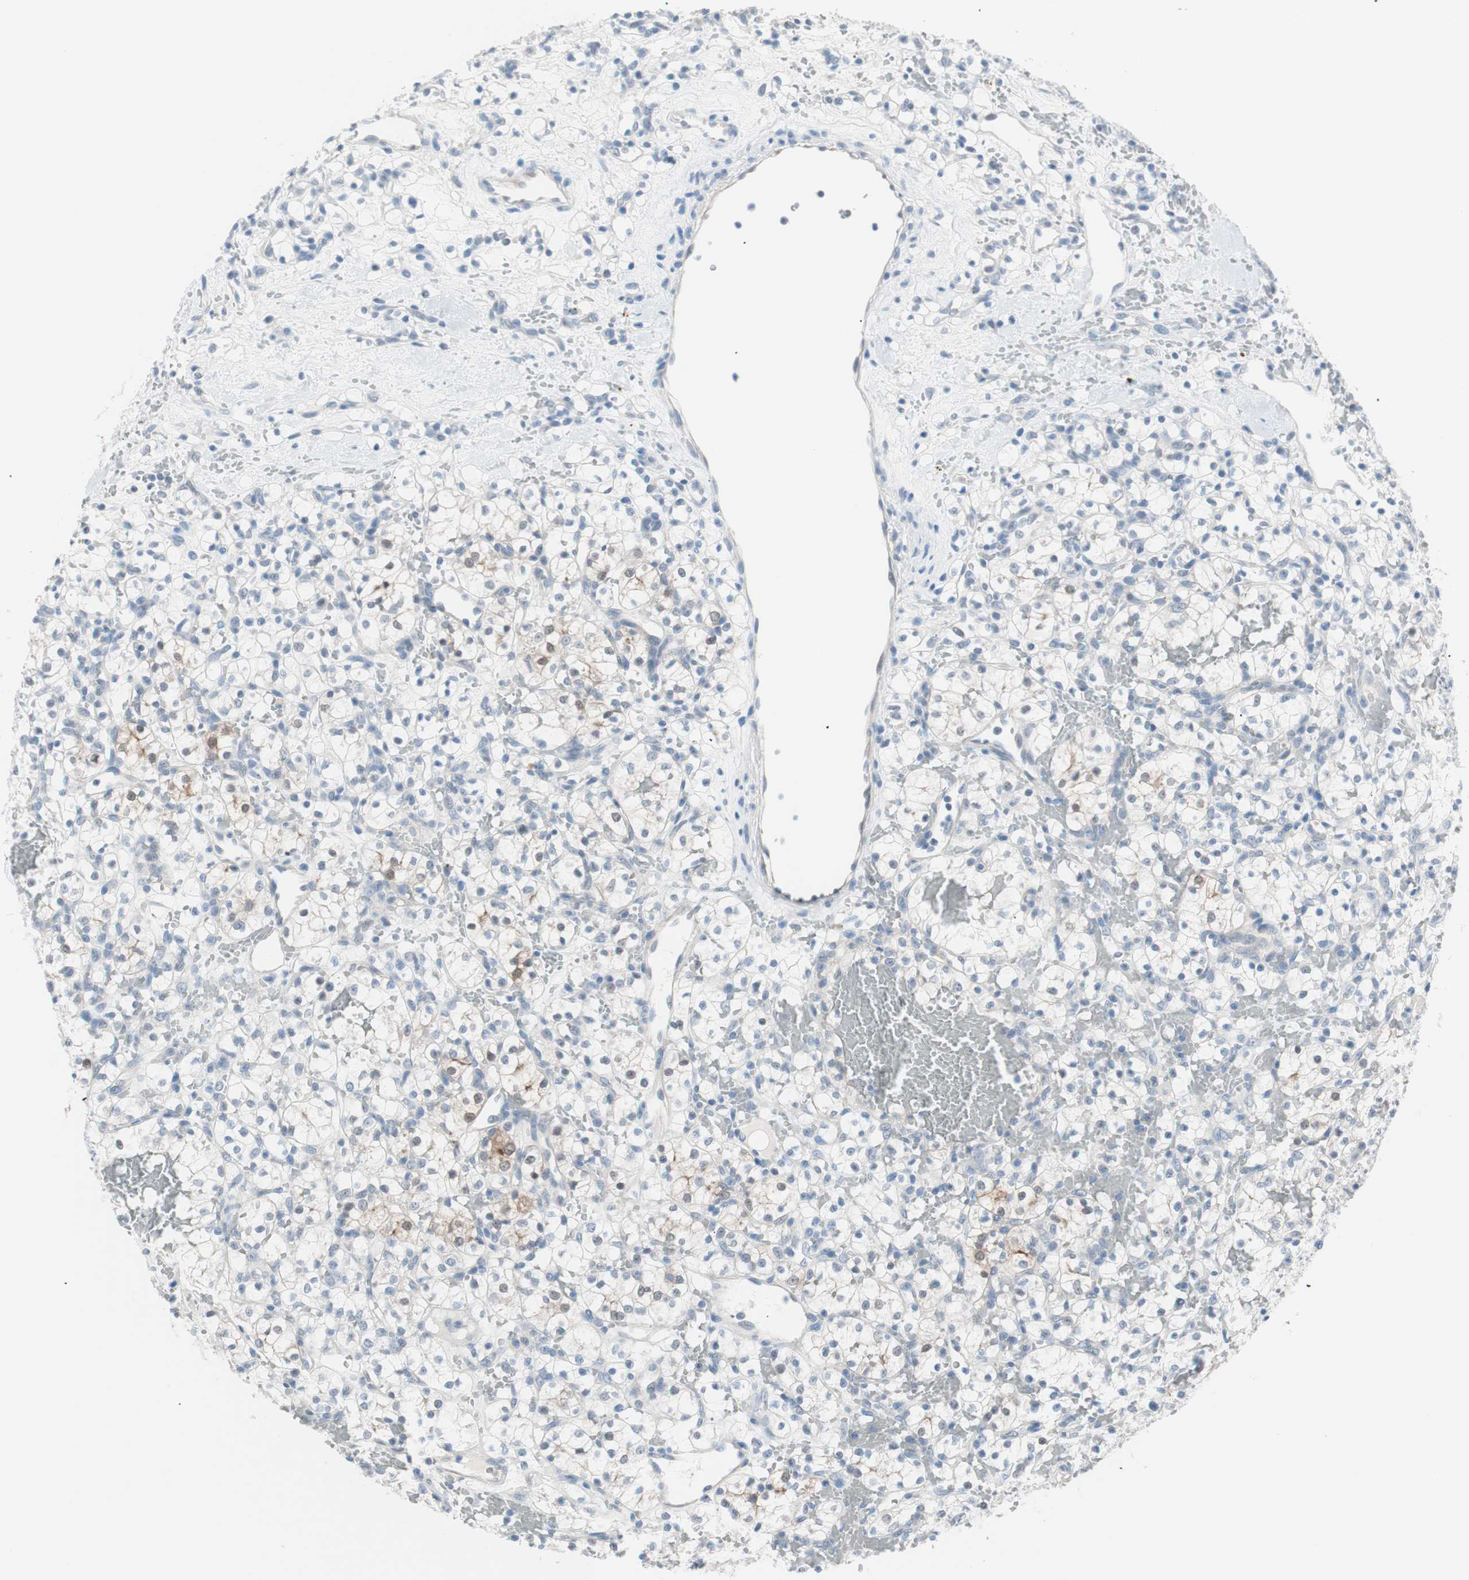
{"staining": {"intensity": "moderate", "quantity": "<25%", "location": "cytoplasmic/membranous"}, "tissue": "renal cancer", "cell_type": "Tumor cells", "image_type": "cancer", "snomed": [{"axis": "morphology", "description": "Adenocarcinoma, NOS"}, {"axis": "topography", "description": "Kidney"}], "caption": "Immunohistochemical staining of human renal adenocarcinoma exhibits low levels of moderate cytoplasmic/membranous protein positivity in approximately <25% of tumor cells. (Brightfield microscopy of DAB IHC at high magnification).", "gene": "VIL1", "patient": {"sex": "female", "age": 60}}